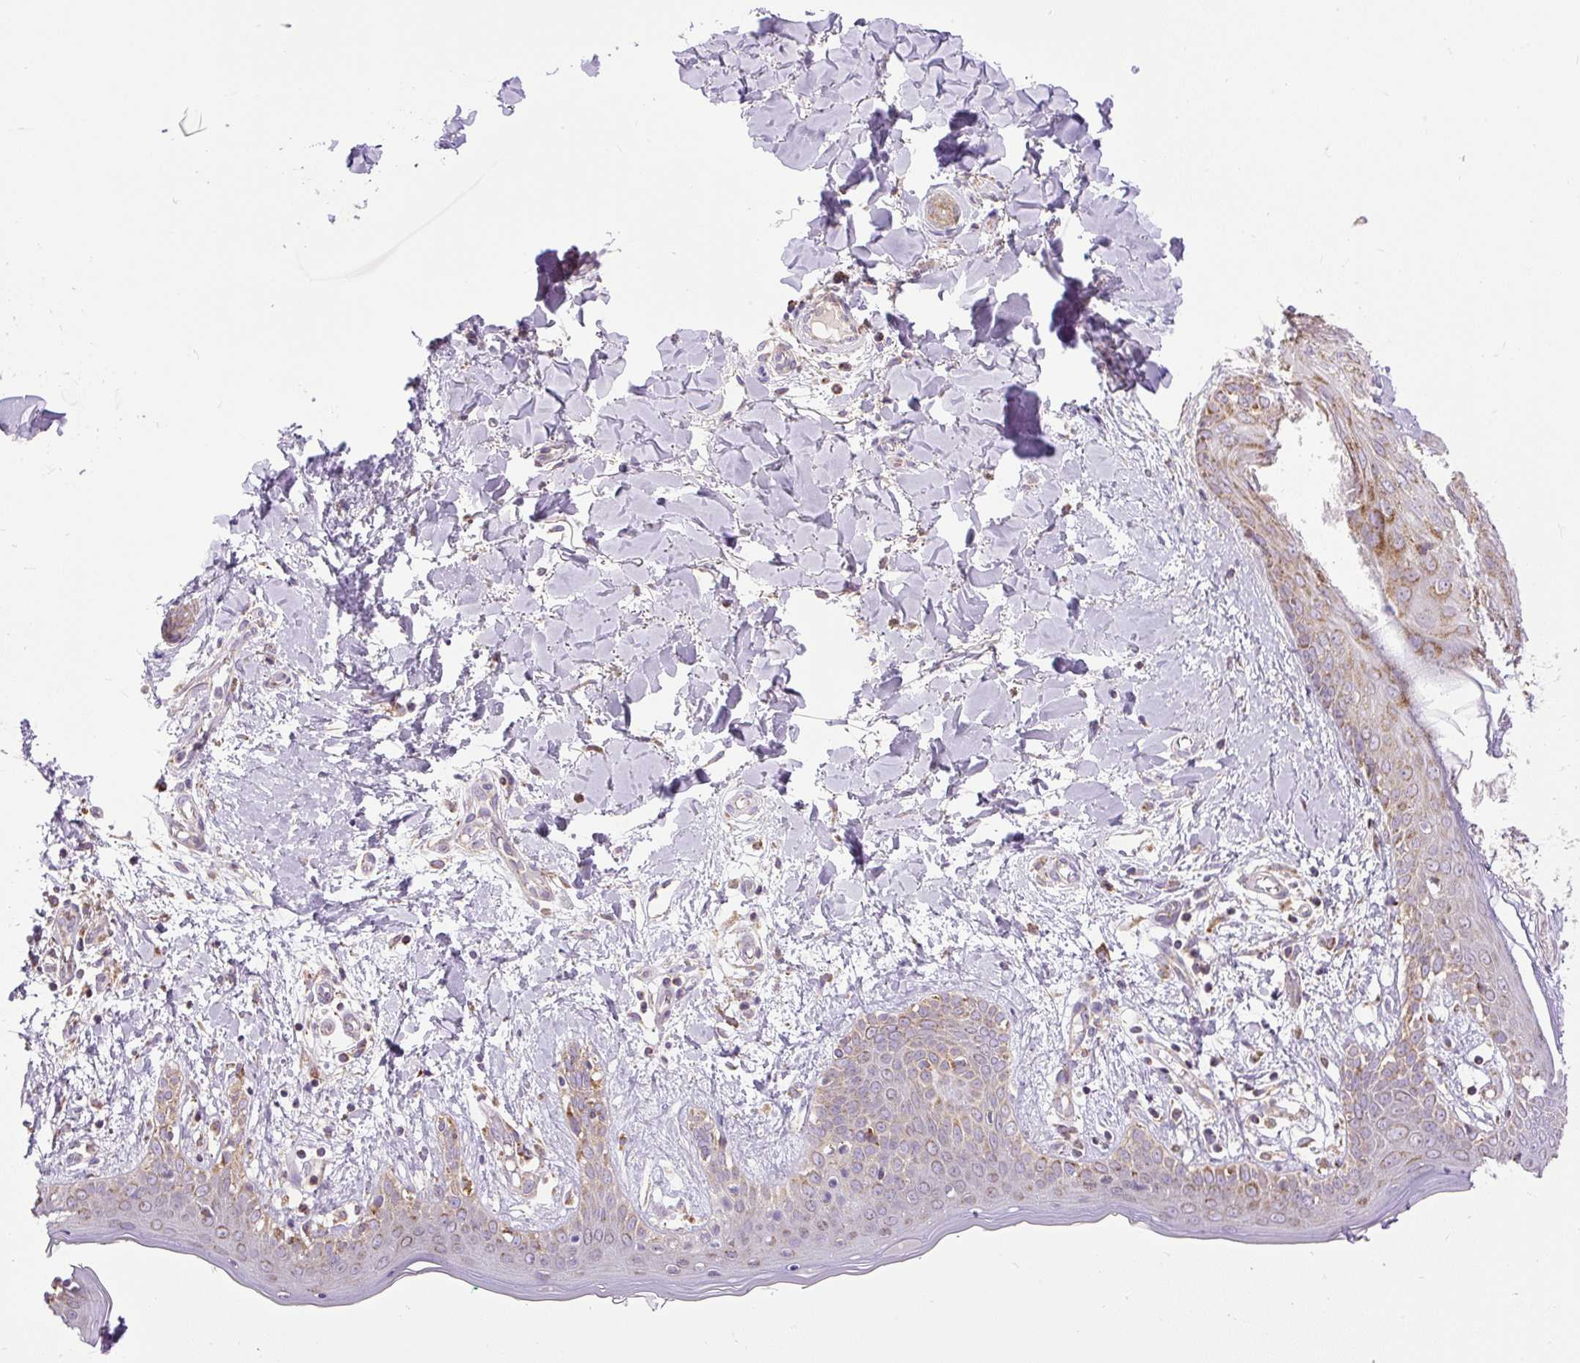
{"staining": {"intensity": "moderate", "quantity": "25%-75%", "location": "cytoplasmic/membranous"}, "tissue": "skin", "cell_type": "Fibroblasts", "image_type": "normal", "snomed": [{"axis": "morphology", "description": "Normal tissue, NOS"}, {"axis": "topography", "description": "Skin"}], "caption": "The immunohistochemical stain labels moderate cytoplasmic/membranous expression in fibroblasts of normal skin. Nuclei are stained in blue.", "gene": "TM2D3", "patient": {"sex": "female", "age": 34}}